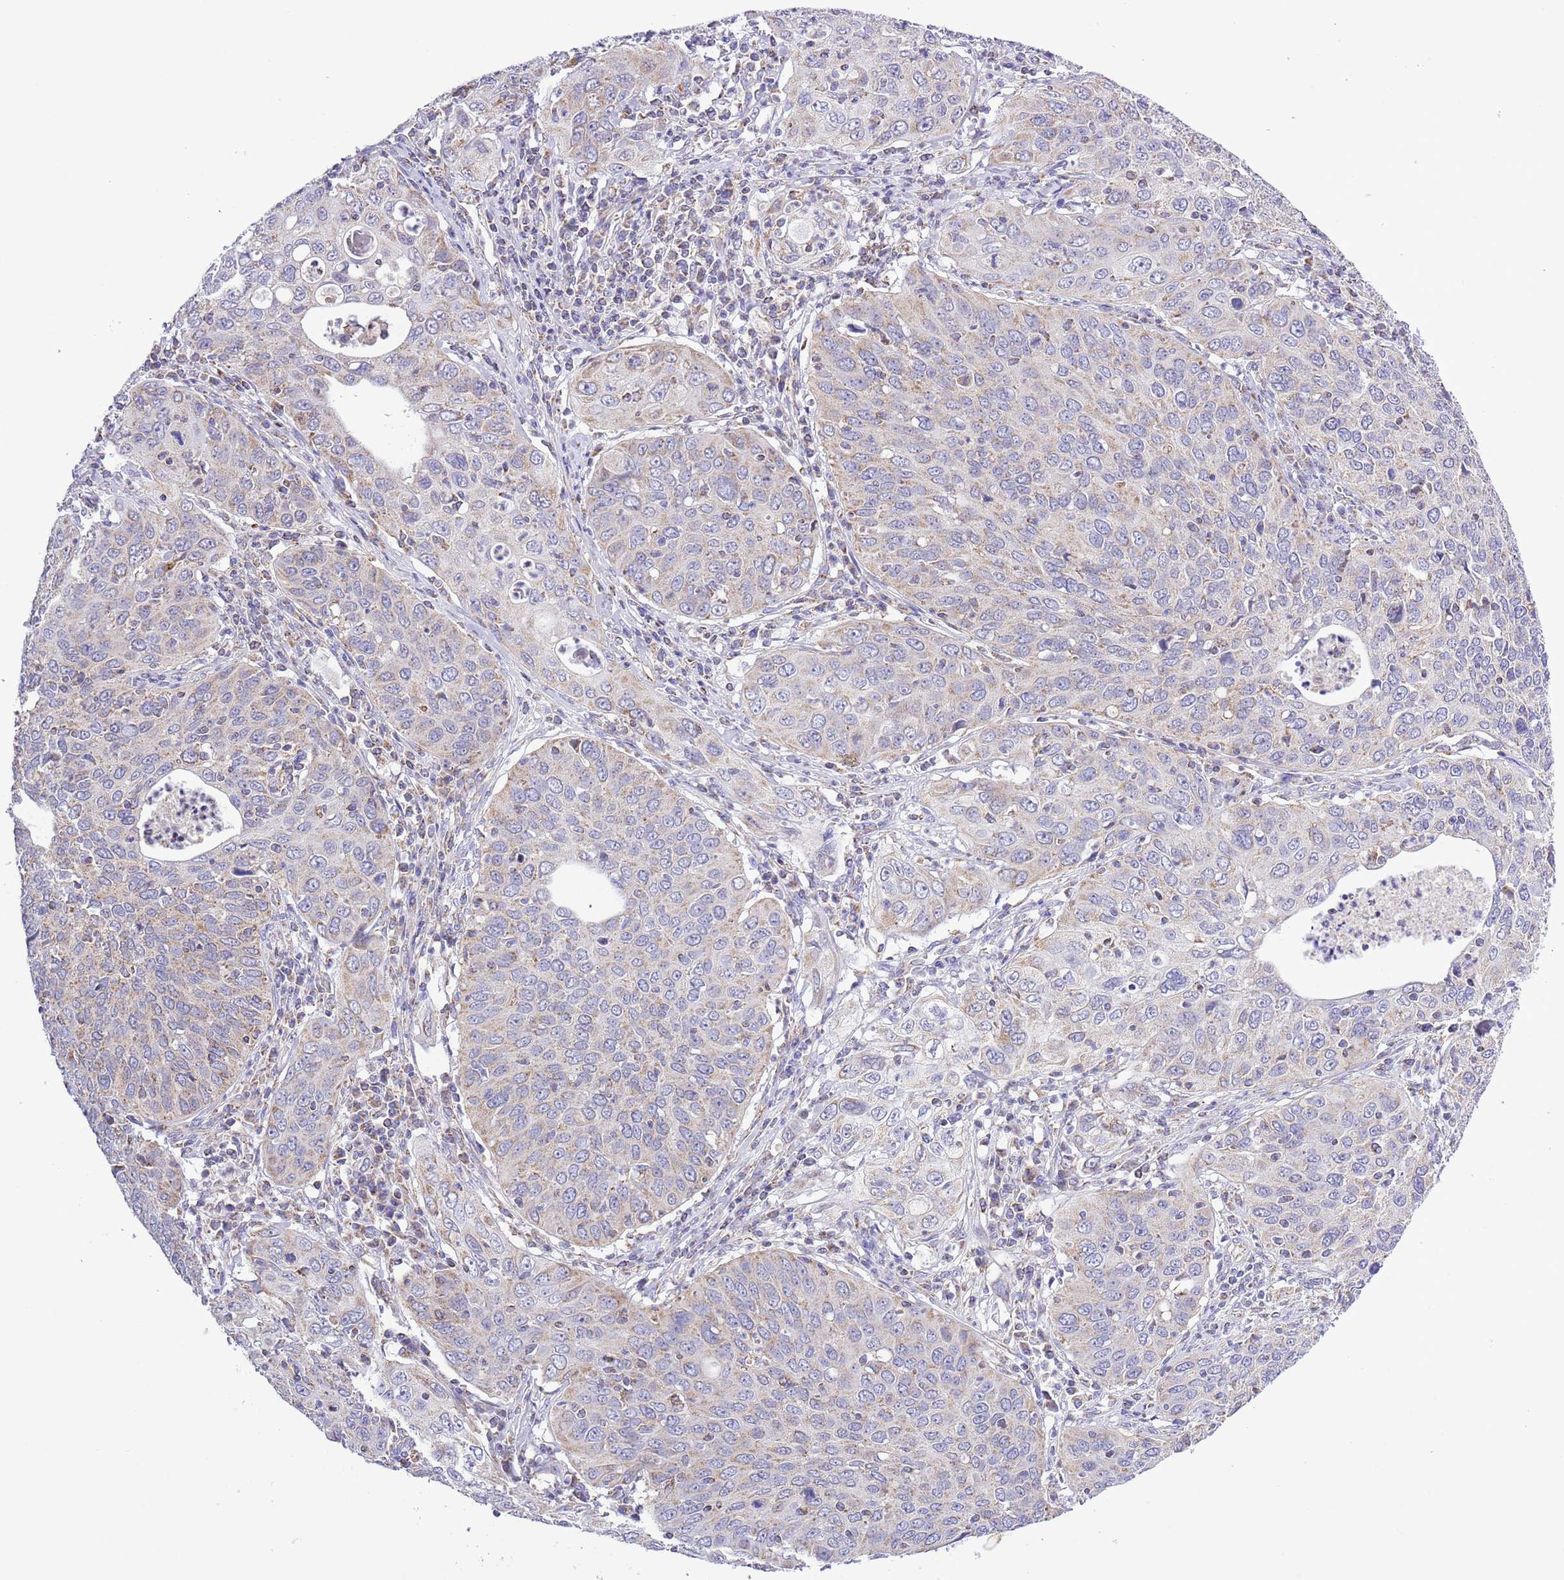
{"staining": {"intensity": "weak", "quantity": "<25%", "location": "cytoplasmic/membranous"}, "tissue": "cervical cancer", "cell_type": "Tumor cells", "image_type": "cancer", "snomed": [{"axis": "morphology", "description": "Squamous cell carcinoma, NOS"}, {"axis": "topography", "description": "Cervix"}], "caption": "Immunohistochemistry of cervical cancer exhibits no positivity in tumor cells. (Stains: DAB IHC with hematoxylin counter stain, Microscopy: brightfield microscopy at high magnification).", "gene": "TEKTIP1", "patient": {"sex": "female", "age": 36}}